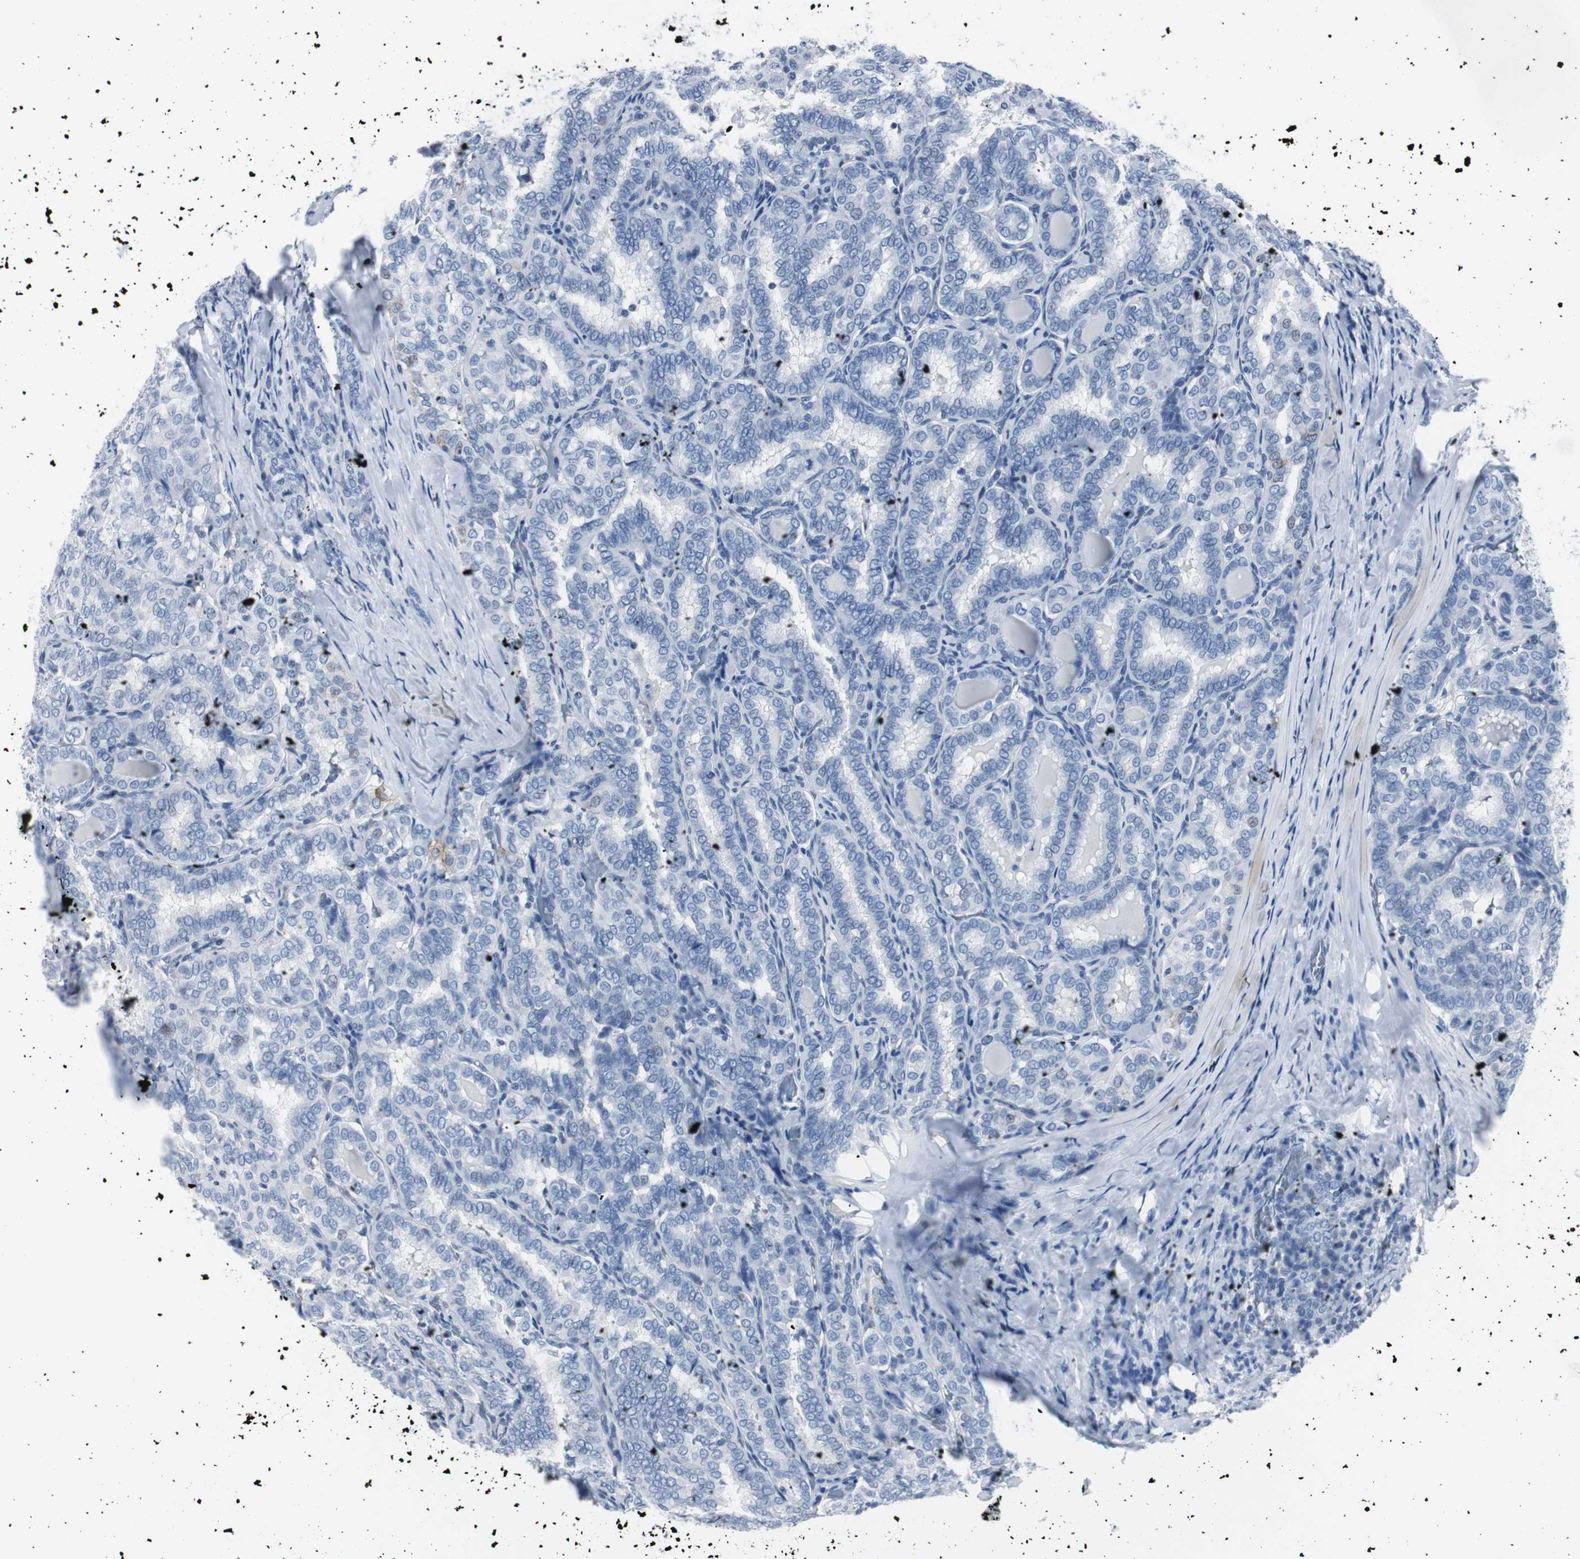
{"staining": {"intensity": "negative", "quantity": "none", "location": "none"}, "tissue": "thyroid cancer", "cell_type": "Tumor cells", "image_type": "cancer", "snomed": [{"axis": "morphology", "description": "Normal tissue, NOS"}, {"axis": "morphology", "description": "Papillary adenocarcinoma, NOS"}, {"axis": "topography", "description": "Thyroid gland"}], "caption": "This is a micrograph of immunohistochemistry (IHC) staining of papillary adenocarcinoma (thyroid), which shows no expression in tumor cells. (DAB (3,3'-diaminobenzidine) immunohistochemistry, high magnification).", "gene": "GAP43", "patient": {"sex": "female", "age": 30}}